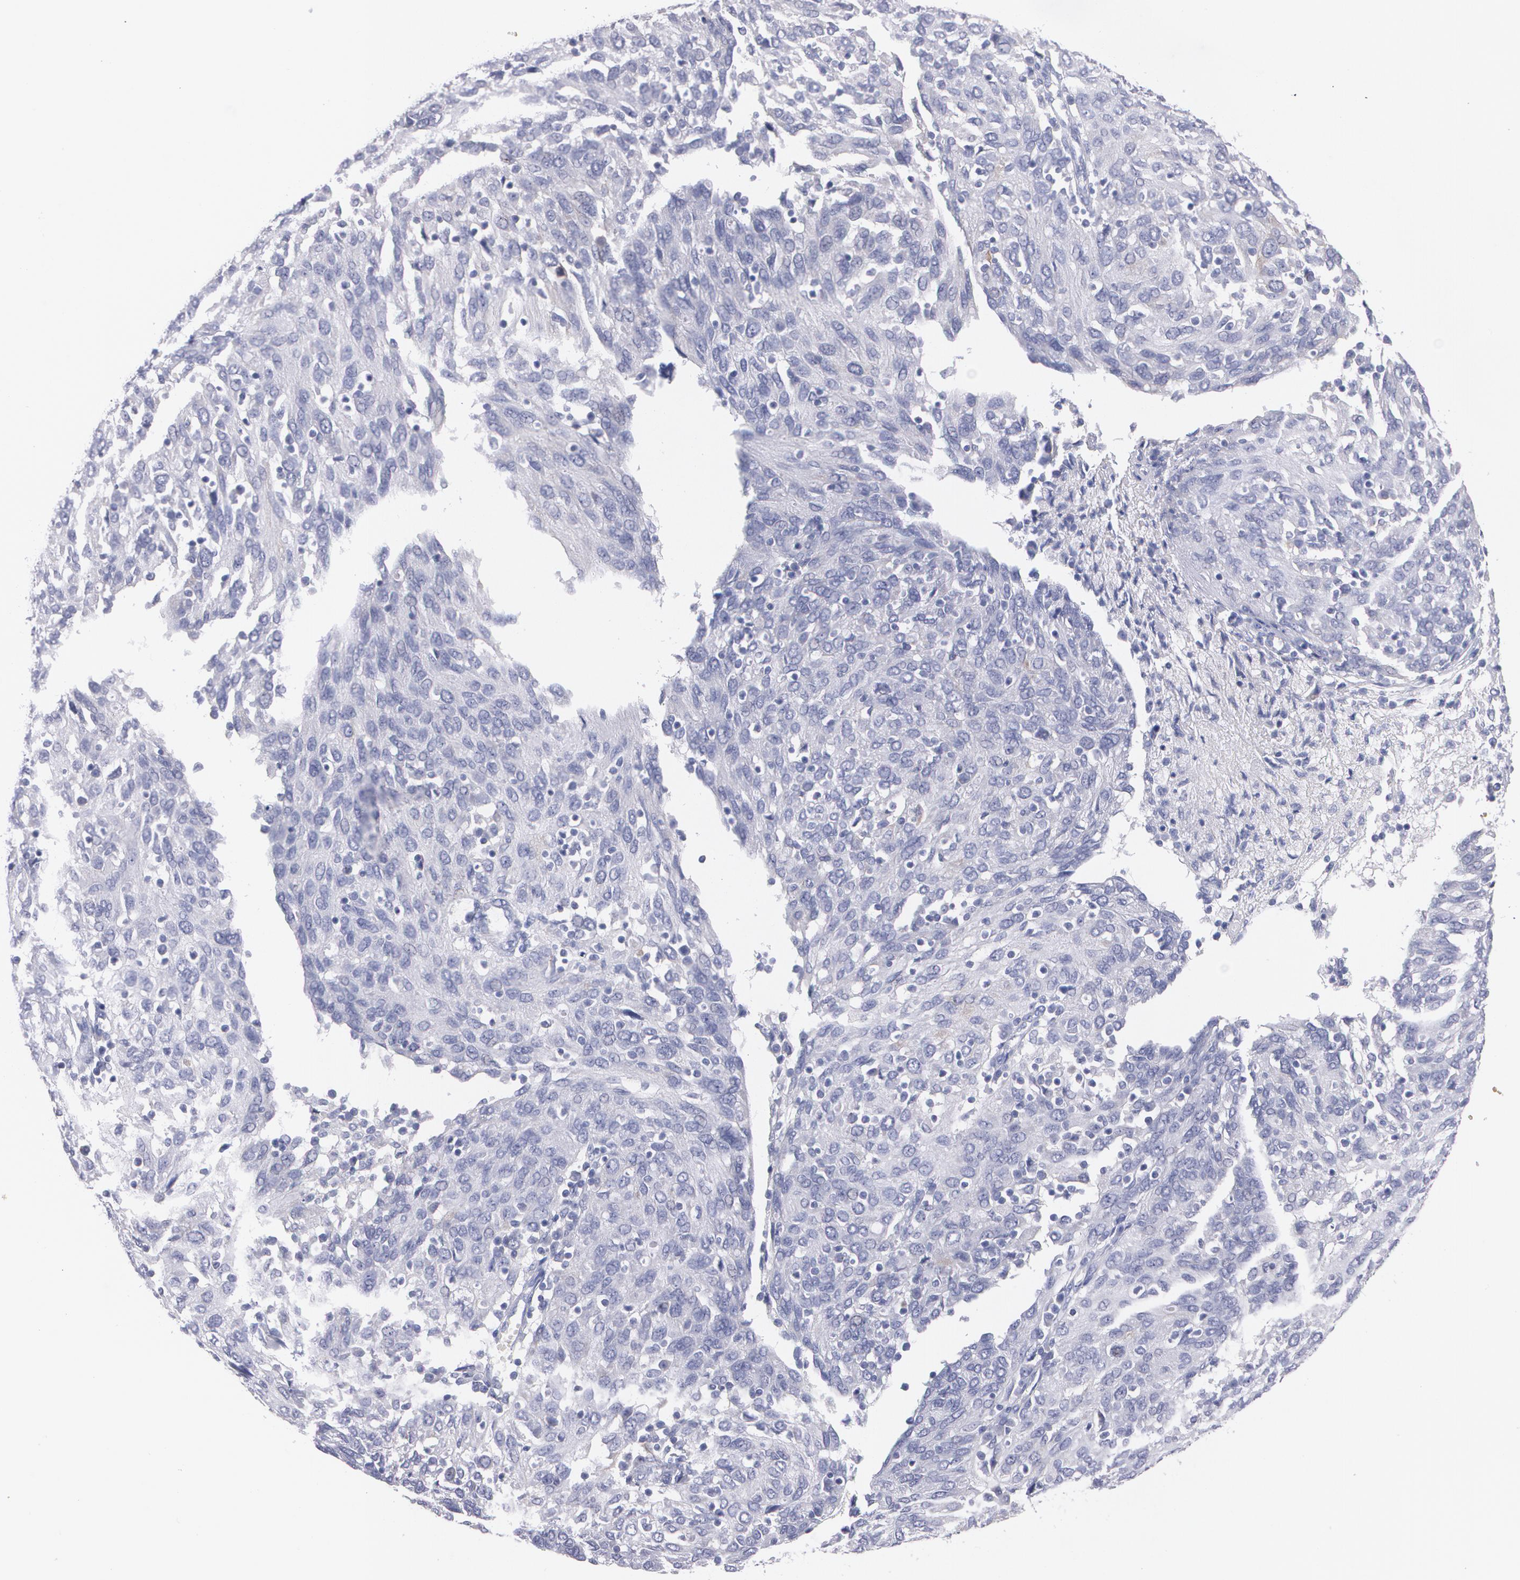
{"staining": {"intensity": "negative", "quantity": "none", "location": "none"}, "tissue": "ovarian cancer", "cell_type": "Tumor cells", "image_type": "cancer", "snomed": [{"axis": "morphology", "description": "Carcinoma, endometroid"}, {"axis": "topography", "description": "Ovary"}], "caption": "Tumor cells are negative for protein expression in human ovarian cancer.", "gene": "HMMR", "patient": {"sex": "female", "age": 50}}